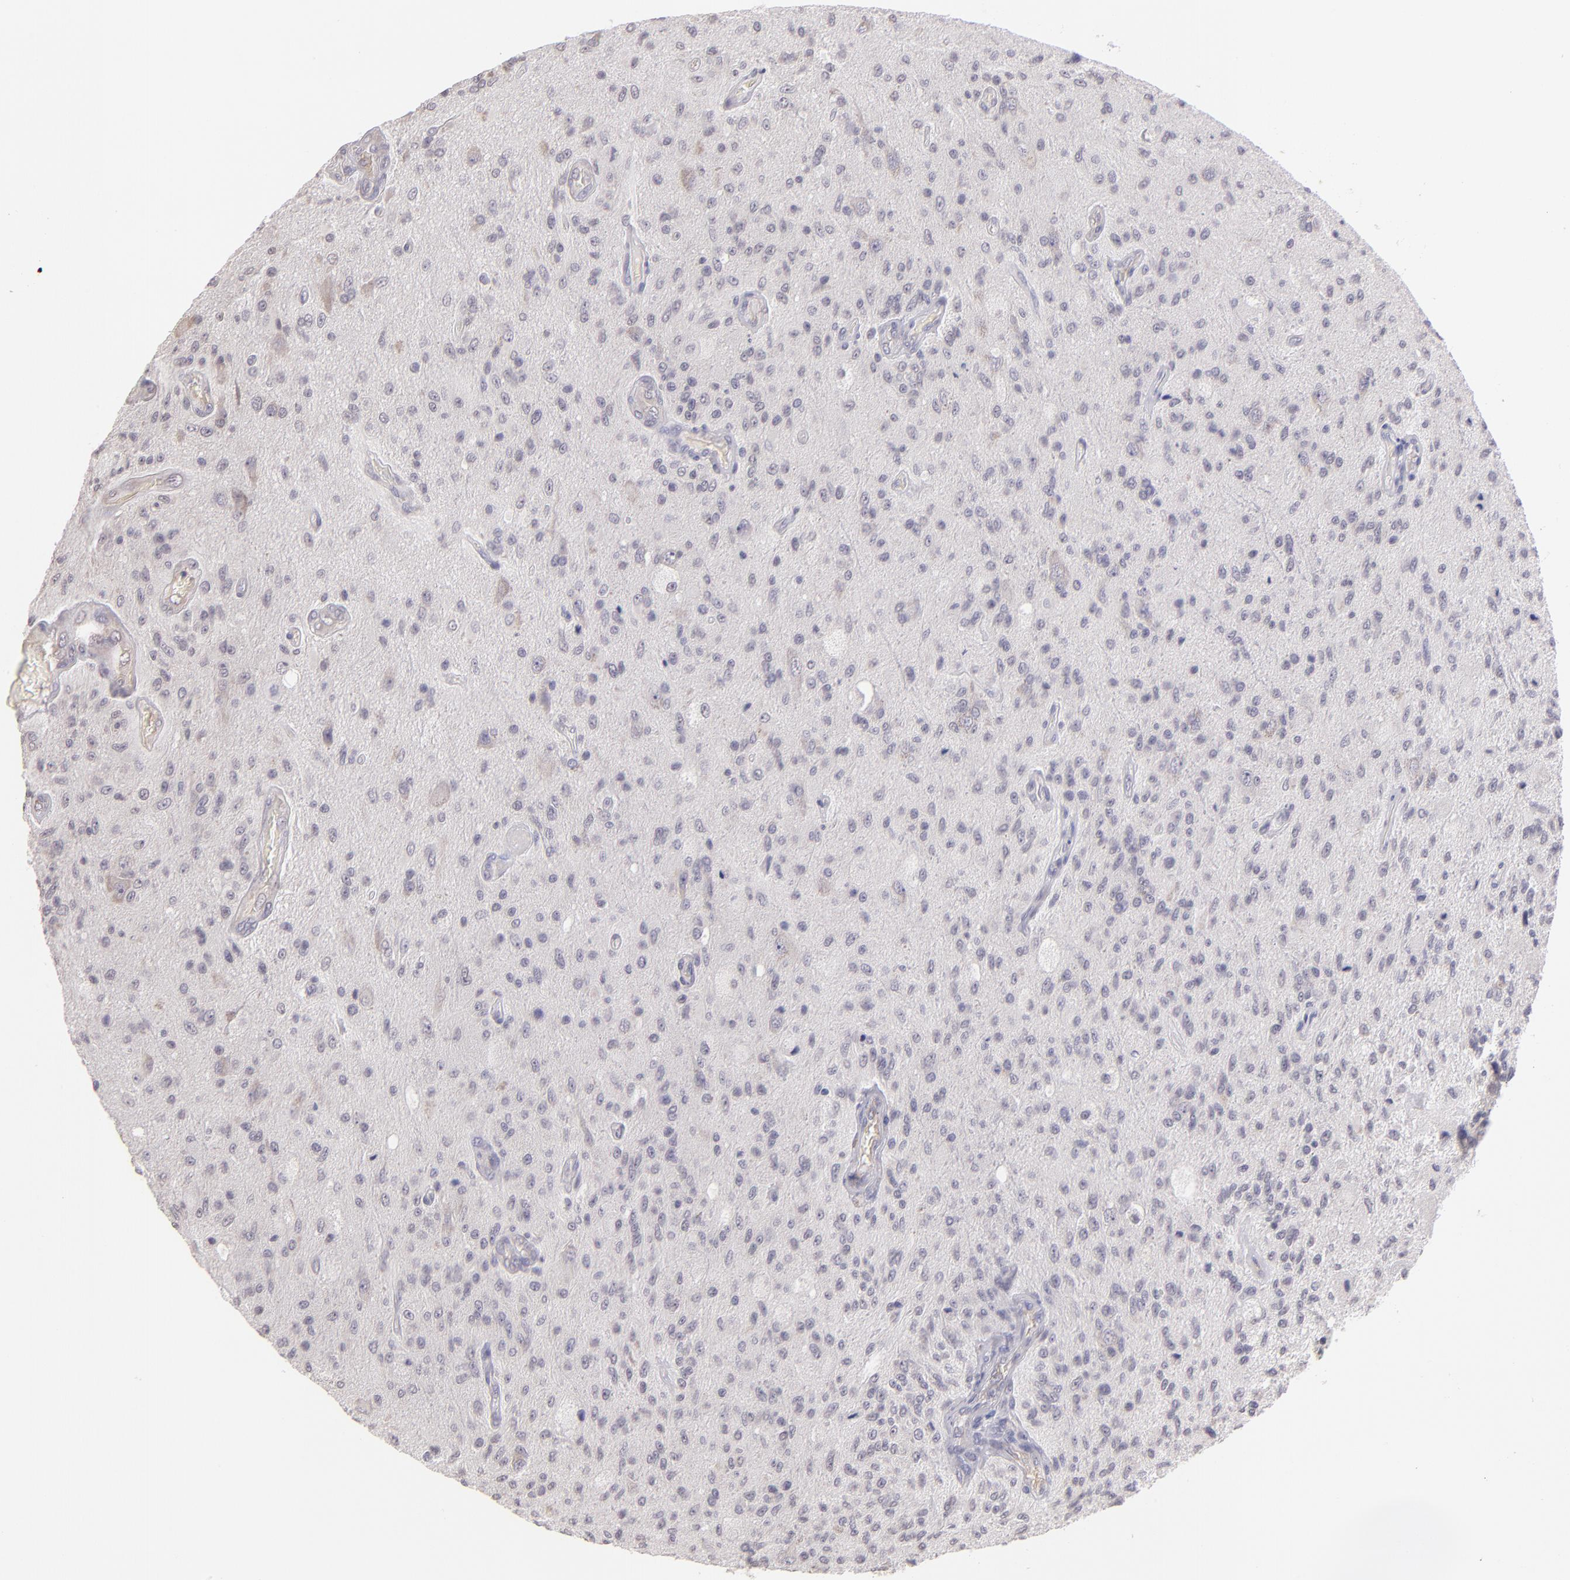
{"staining": {"intensity": "negative", "quantity": "none", "location": "none"}, "tissue": "glioma", "cell_type": "Tumor cells", "image_type": "cancer", "snomed": [{"axis": "morphology", "description": "Normal tissue, NOS"}, {"axis": "morphology", "description": "Glioma, malignant, High grade"}, {"axis": "topography", "description": "Cerebral cortex"}], "caption": "Immunohistochemical staining of malignant glioma (high-grade) demonstrates no significant positivity in tumor cells. Nuclei are stained in blue.", "gene": "THBD", "patient": {"sex": "male", "age": 77}}